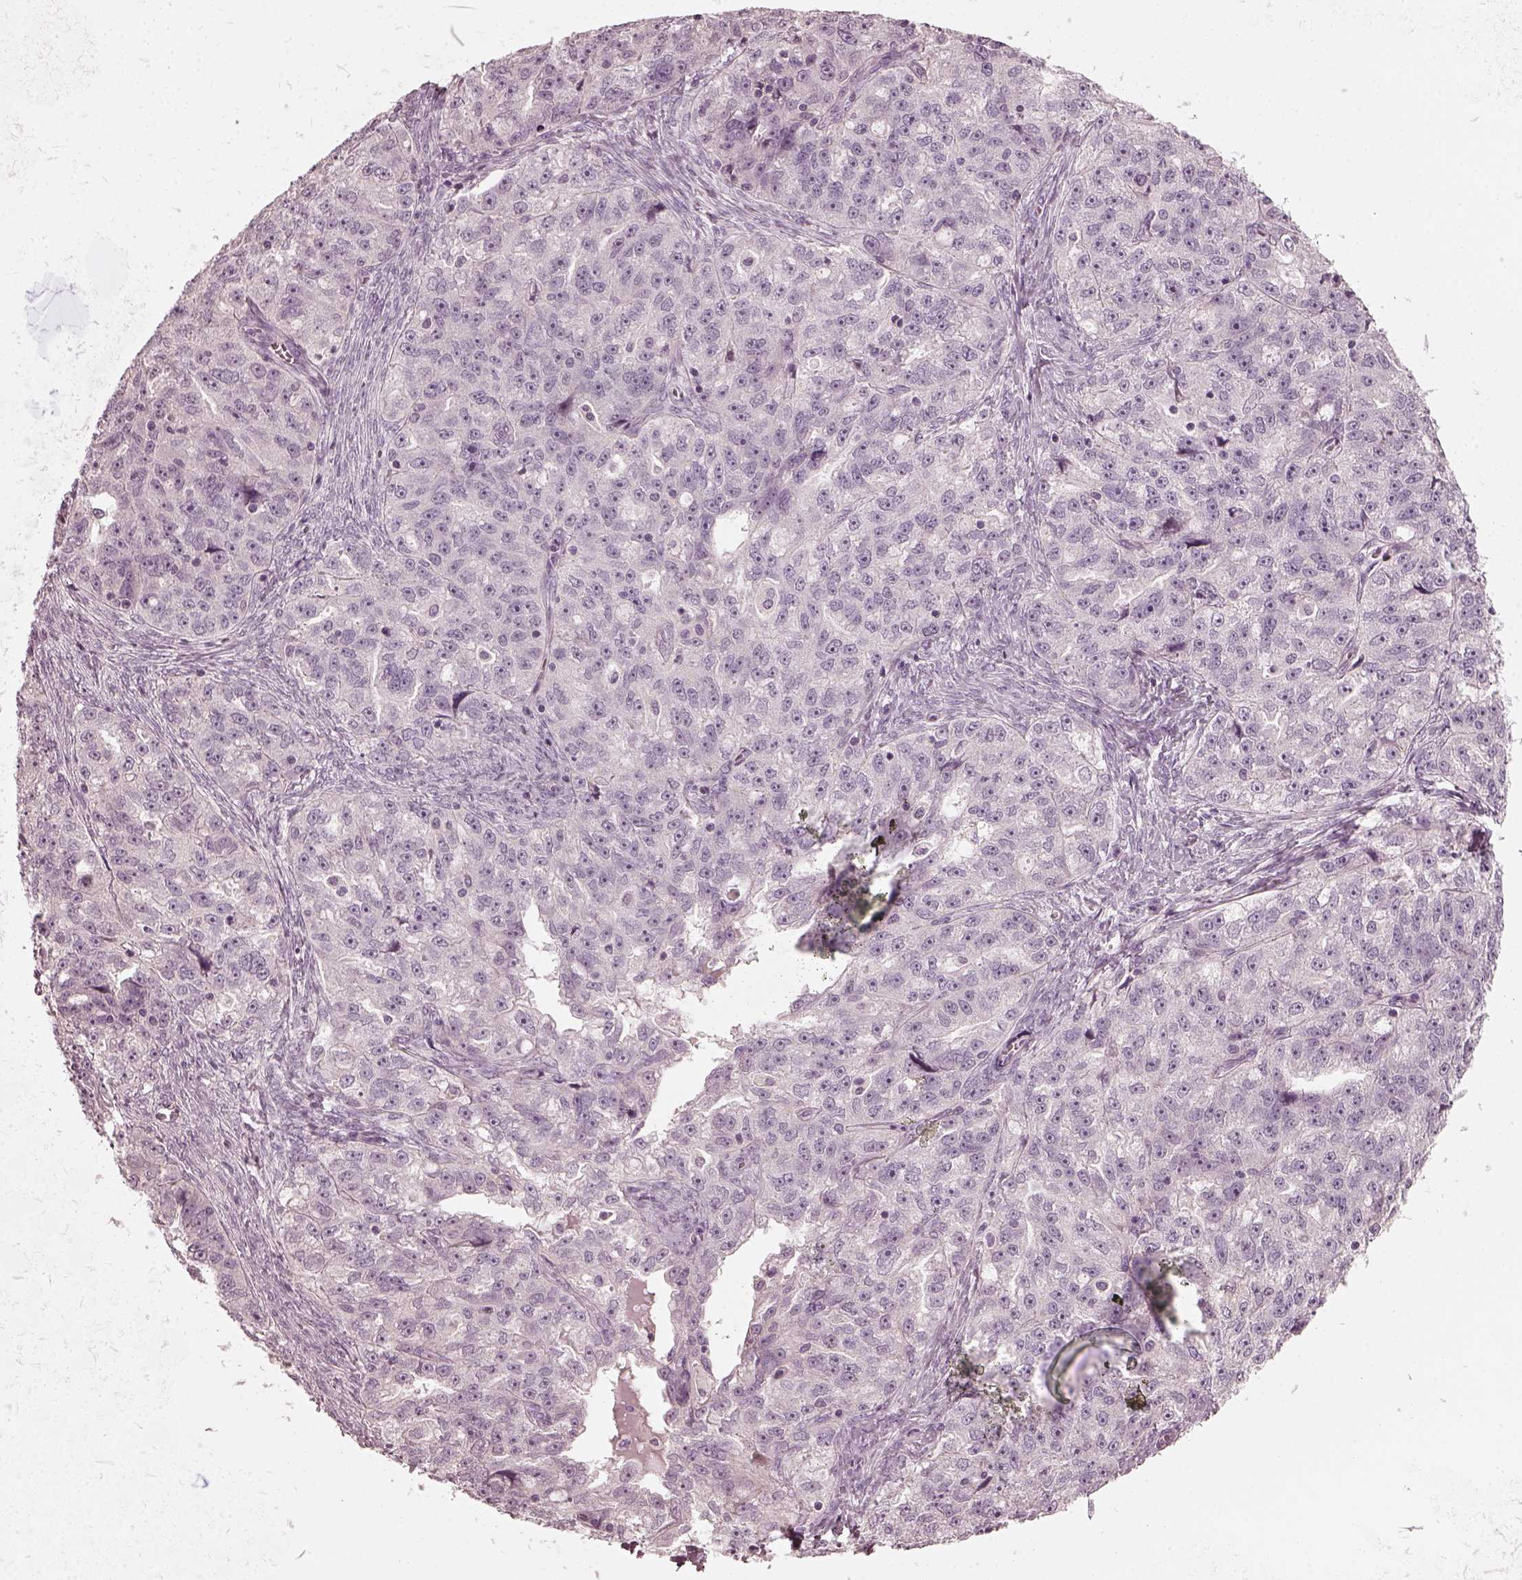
{"staining": {"intensity": "negative", "quantity": "none", "location": "none"}, "tissue": "ovarian cancer", "cell_type": "Tumor cells", "image_type": "cancer", "snomed": [{"axis": "morphology", "description": "Cystadenocarcinoma, serous, NOS"}, {"axis": "topography", "description": "Ovary"}], "caption": "Ovarian cancer was stained to show a protein in brown. There is no significant staining in tumor cells.", "gene": "CHIT1", "patient": {"sex": "female", "age": 51}}